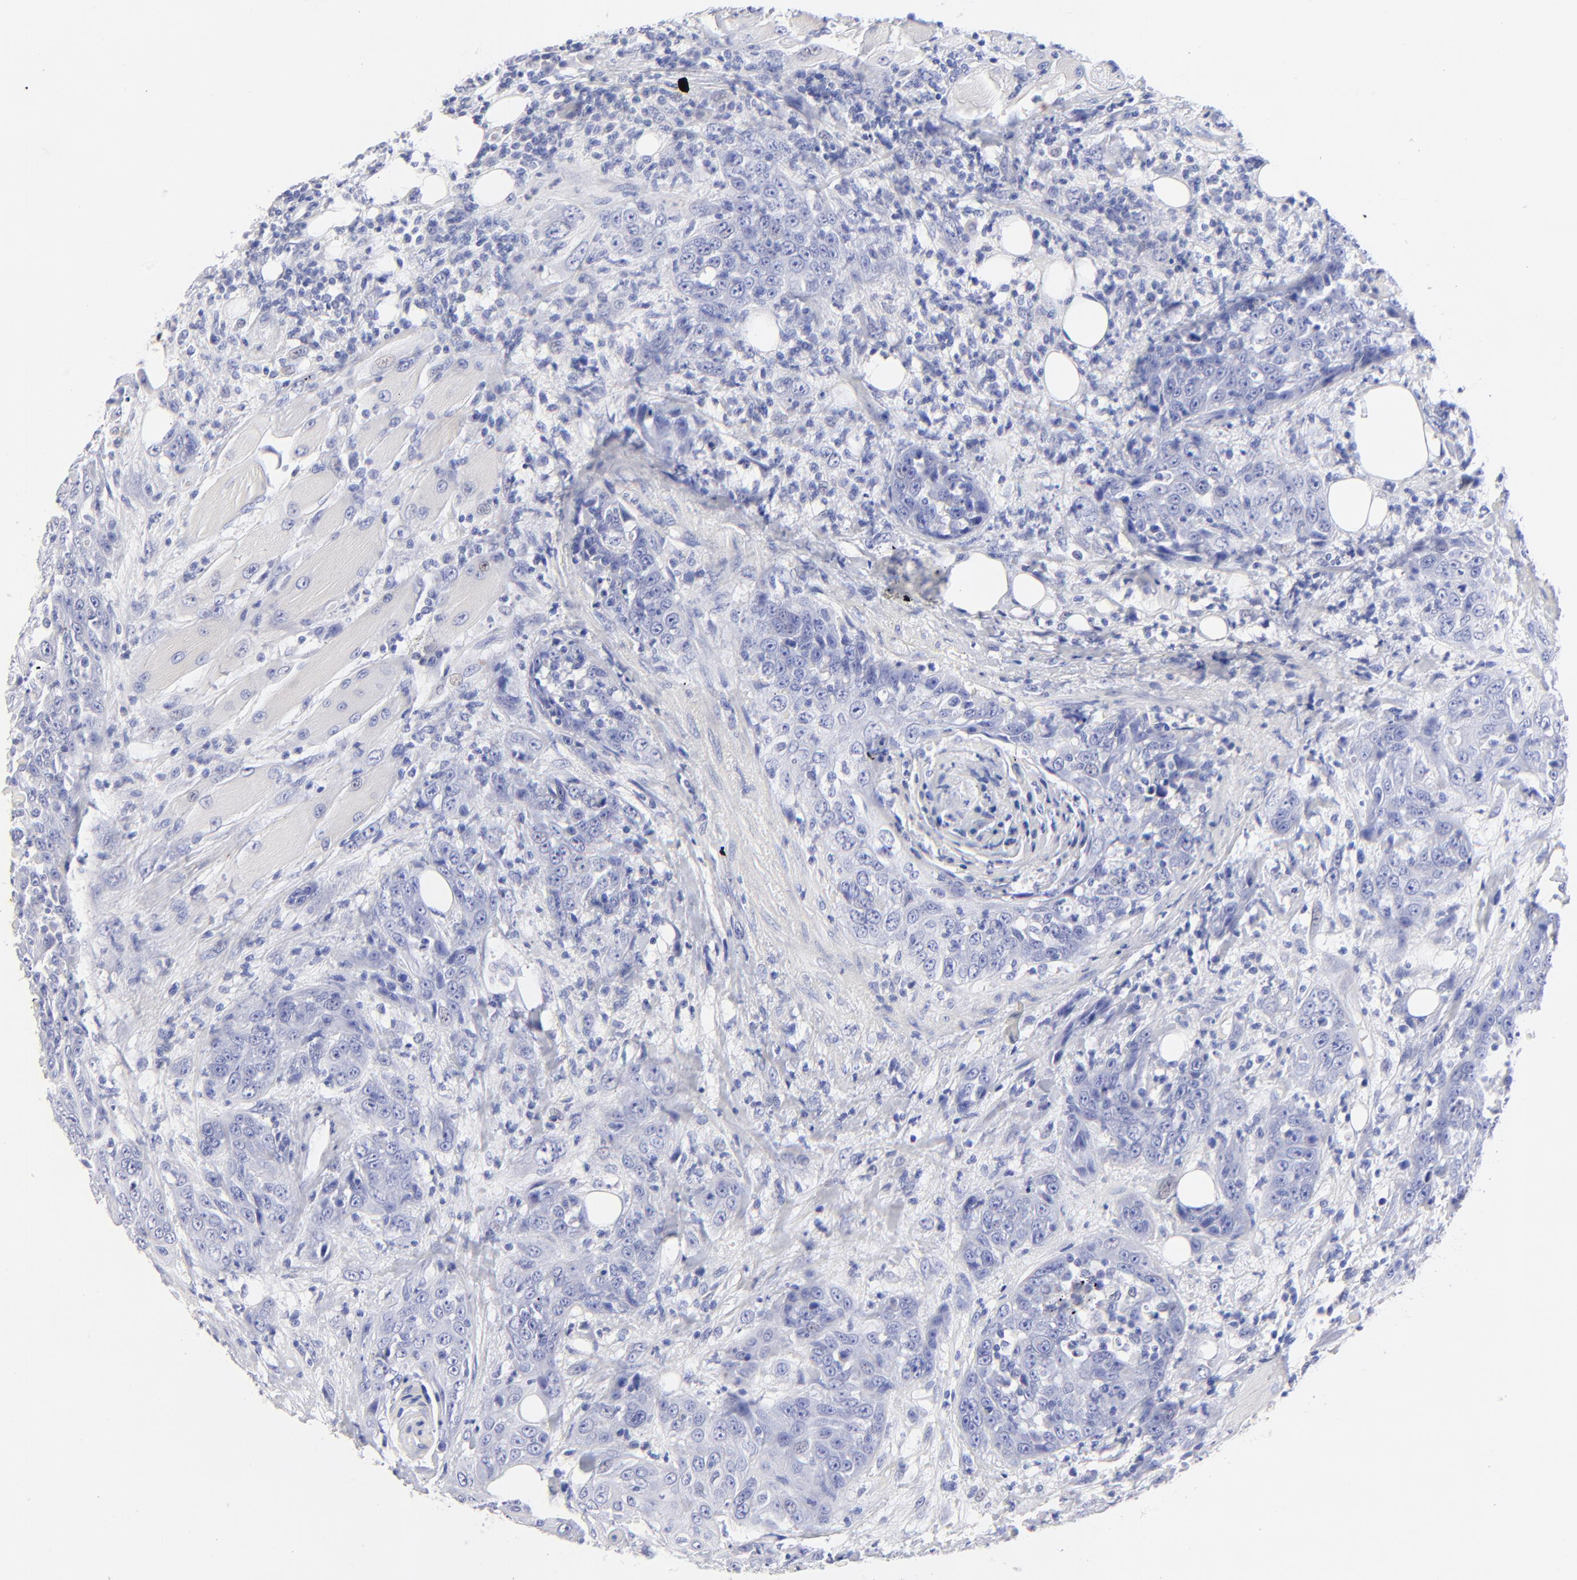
{"staining": {"intensity": "negative", "quantity": "none", "location": "none"}, "tissue": "head and neck cancer", "cell_type": "Tumor cells", "image_type": "cancer", "snomed": [{"axis": "morphology", "description": "Squamous cell carcinoma, NOS"}, {"axis": "topography", "description": "Head-Neck"}], "caption": "Tumor cells show no significant staining in head and neck cancer (squamous cell carcinoma).", "gene": "HORMAD2", "patient": {"sex": "female", "age": 84}}